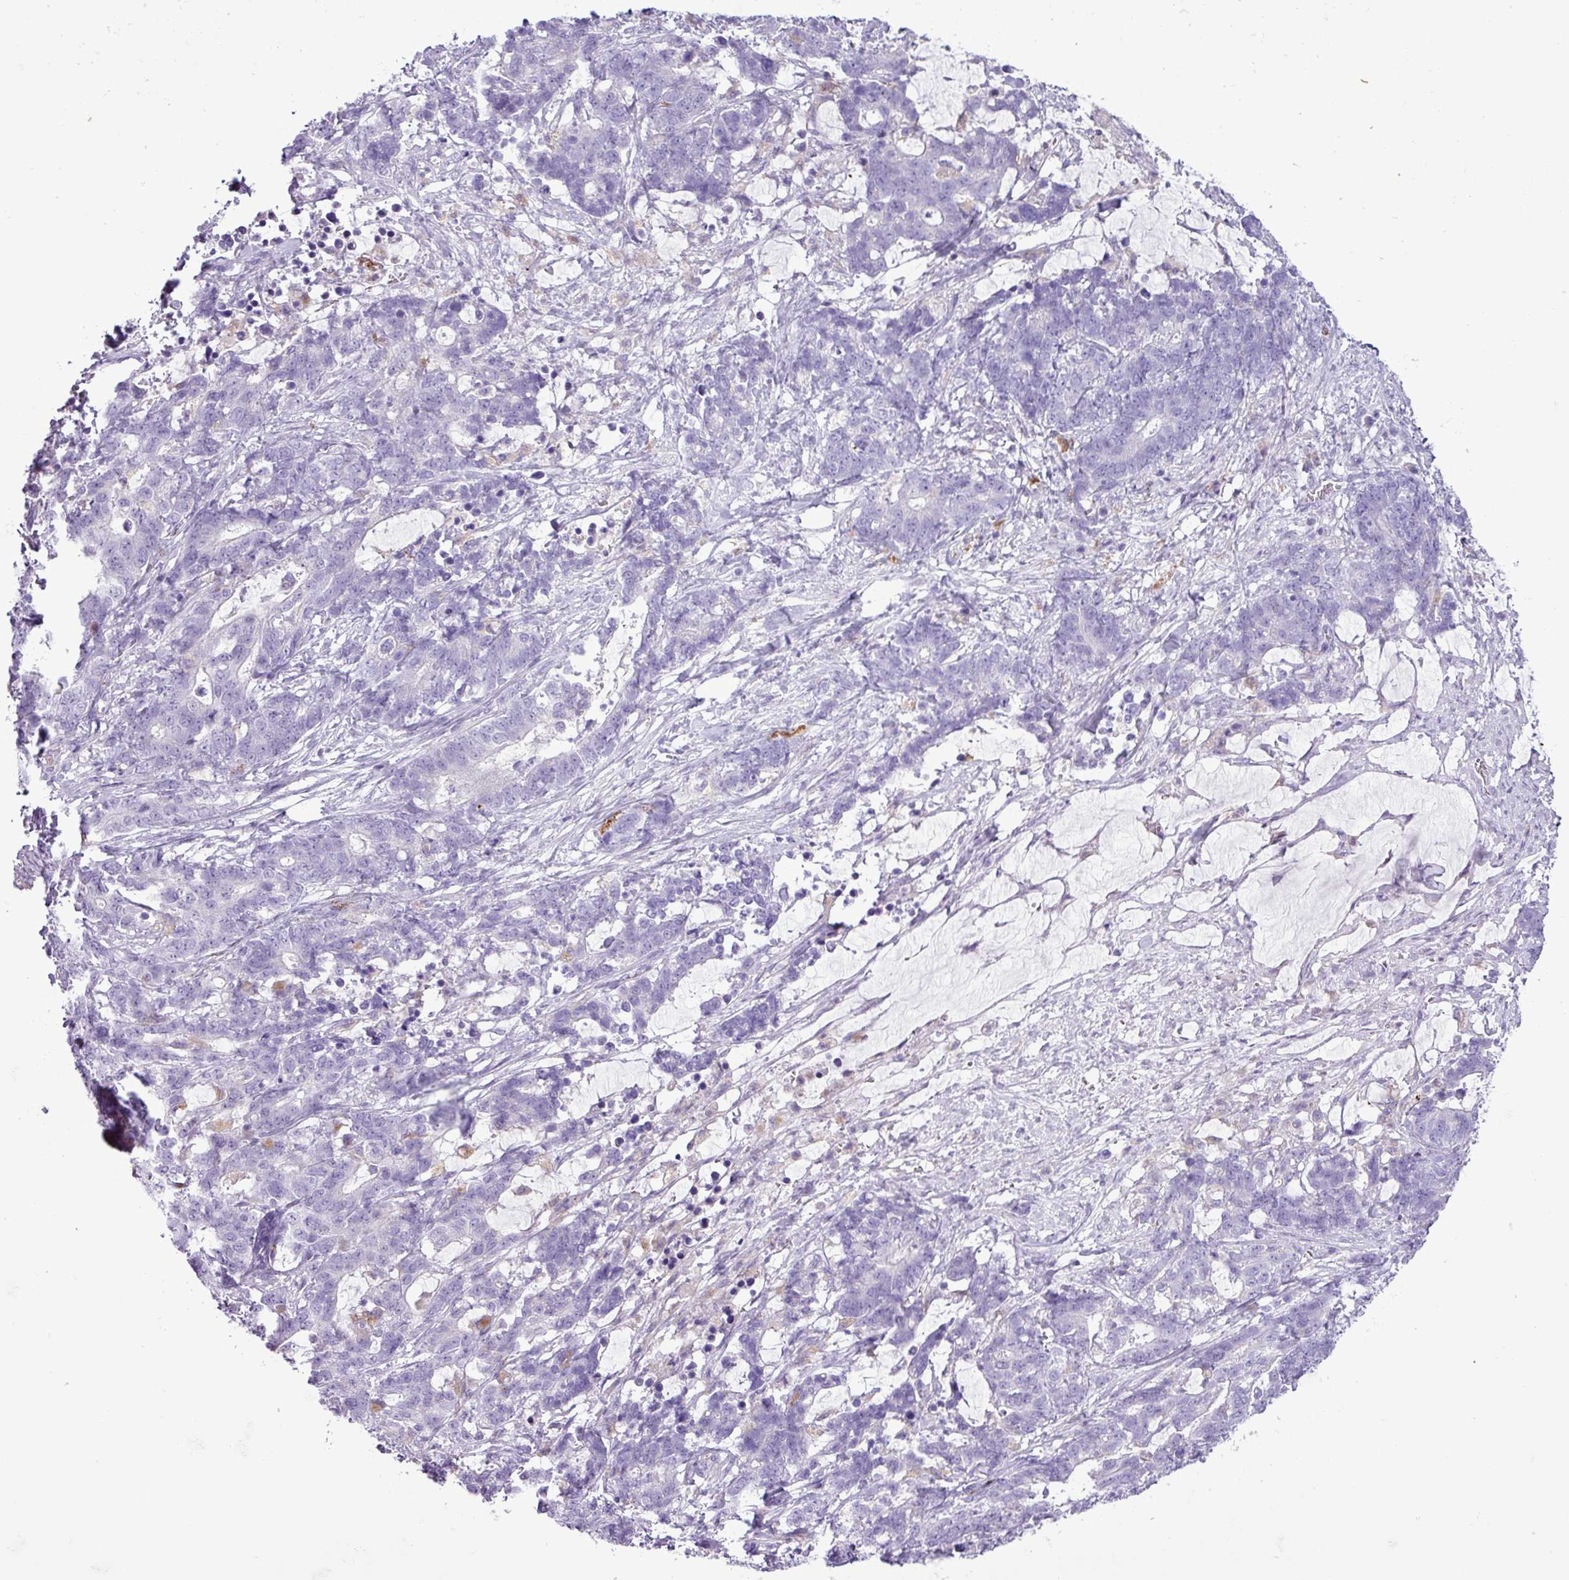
{"staining": {"intensity": "negative", "quantity": "none", "location": "none"}, "tissue": "stomach cancer", "cell_type": "Tumor cells", "image_type": "cancer", "snomed": [{"axis": "morphology", "description": "Normal tissue, NOS"}, {"axis": "morphology", "description": "Adenocarcinoma, NOS"}, {"axis": "topography", "description": "Stomach"}], "caption": "DAB immunohistochemical staining of human stomach cancer shows no significant expression in tumor cells.", "gene": "TMEM200C", "patient": {"sex": "female", "age": 64}}